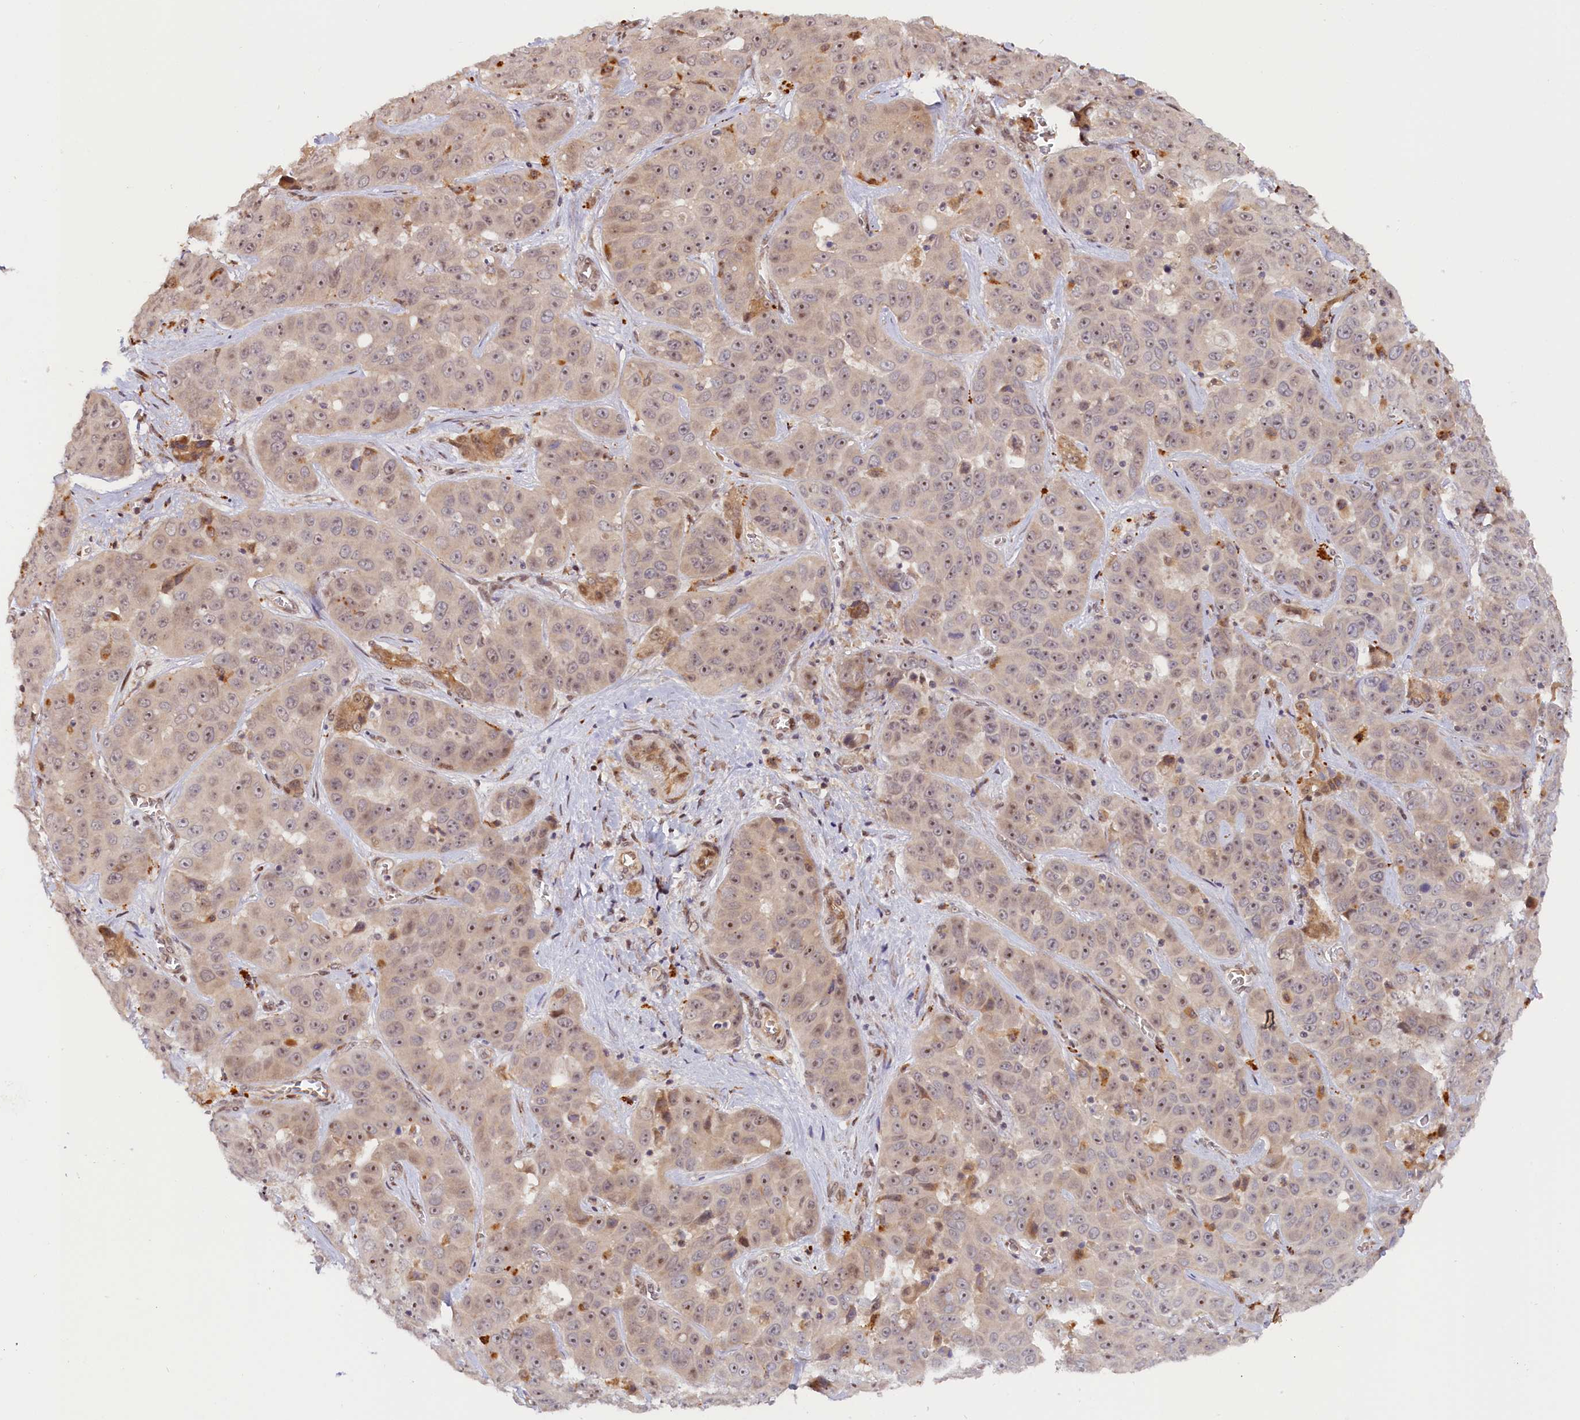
{"staining": {"intensity": "weak", "quantity": "<25%", "location": "nuclear"}, "tissue": "liver cancer", "cell_type": "Tumor cells", "image_type": "cancer", "snomed": [{"axis": "morphology", "description": "Cholangiocarcinoma"}, {"axis": "topography", "description": "Liver"}], "caption": "Liver cholangiocarcinoma was stained to show a protein in brown. There is no significant staining in tumor cells. The staining was performed using DAB to visualize the protein expression in brown, while the nuclei were stained in blue with hematoxylin (Magnification: 20x).", "gene": "ANKRD24", "patient": {"sex": "female", "age": 52}}